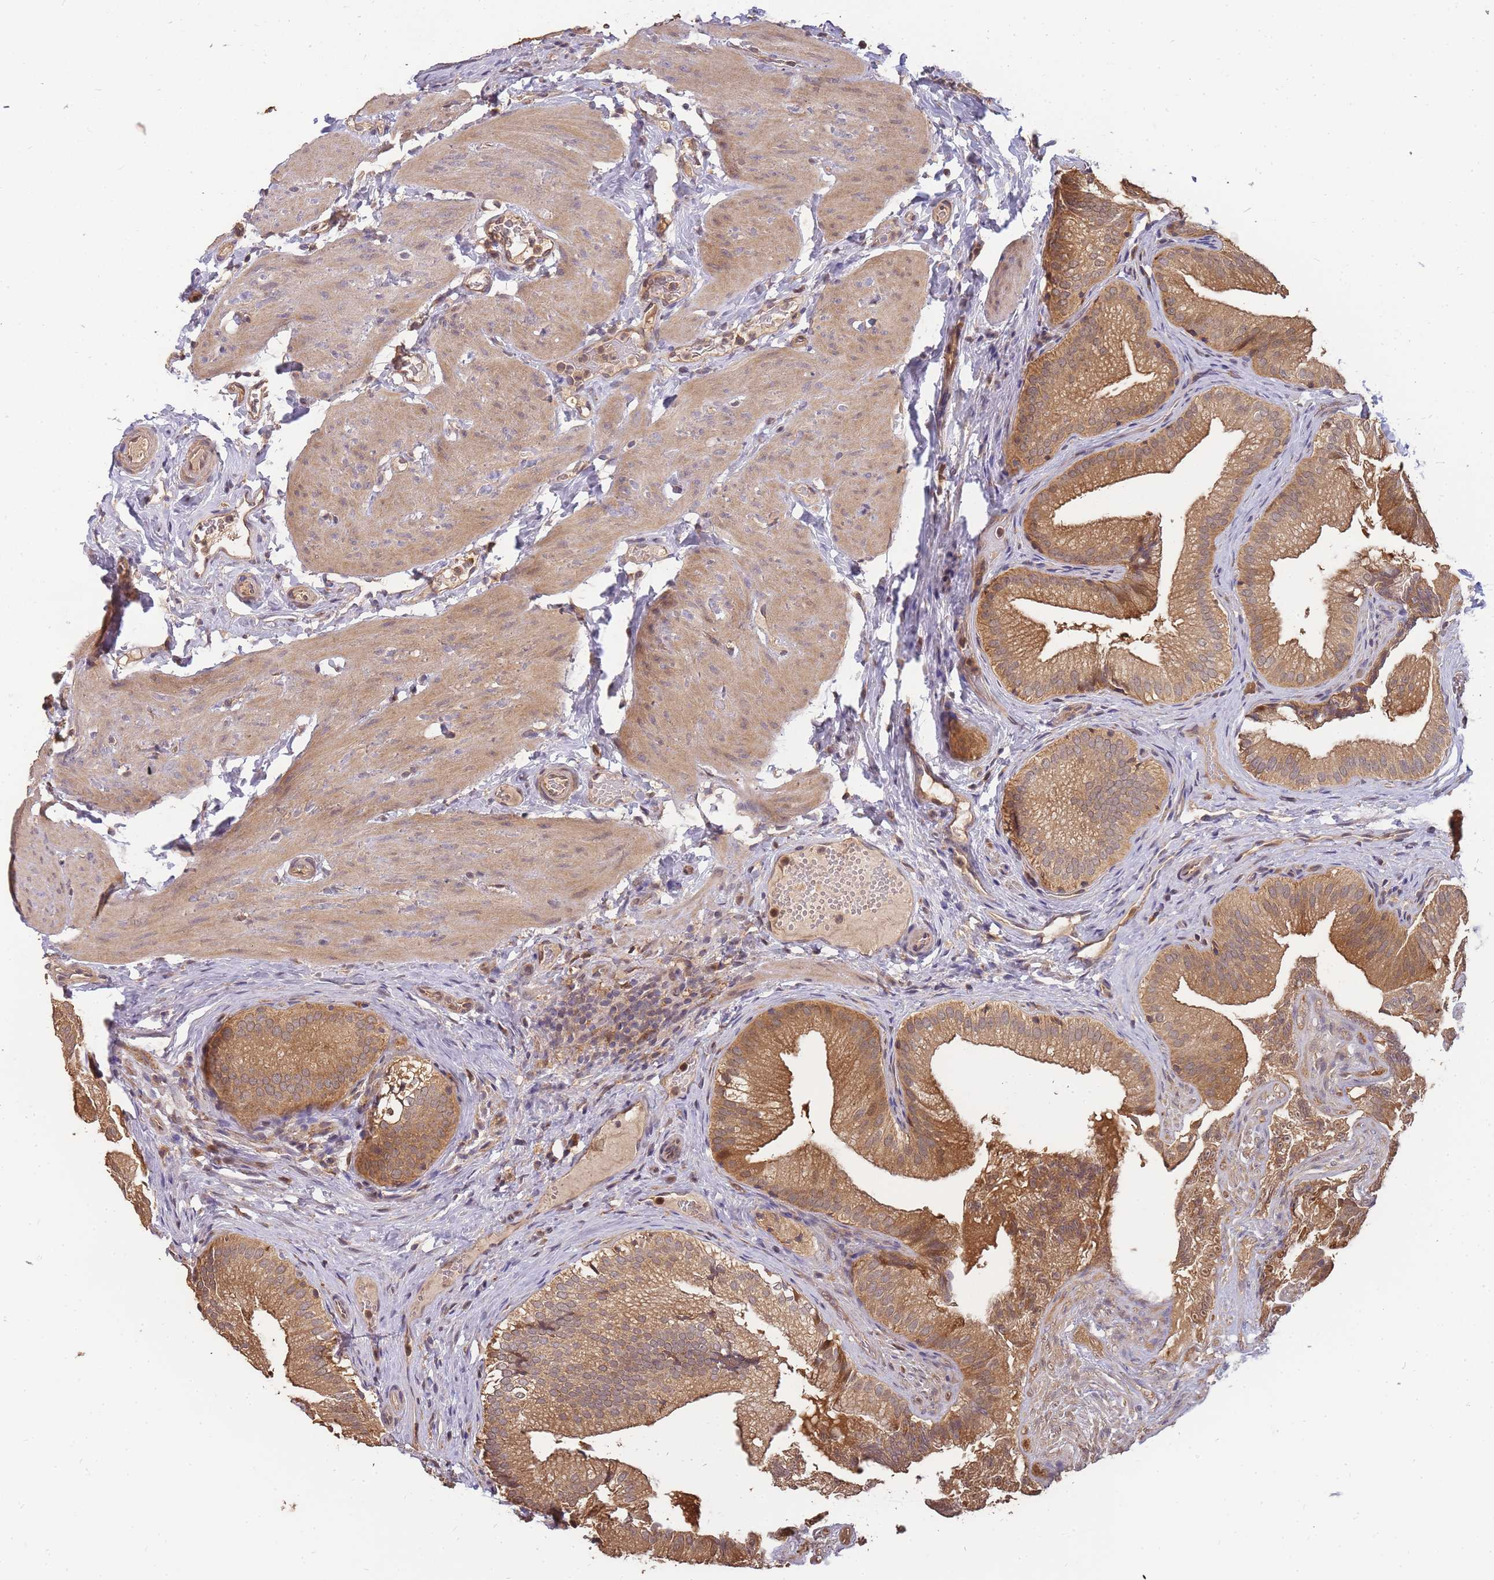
{"staining": {"intensity": "moderate", "quantity": ">75%", "location": "cytoplasmic/membranous,nuclear"}, "tissue": "gallbladder", "cell_type": "Glandular cells", "image_type": "normal", "snomed": [{"axis": "morphology", "description": "Normal tissue, NOS"}, {"axis": "topography", "description": "Gallbladder"}], "caption": "The histopathology image displays a brown stain indicating the presence of a protein in the cytoplasmic/membranous,nuclear of glandular cells in gallbladder. (DAB IHC, brown staining for protein, blue staining for nuclei).", "gene": "CDKN2AIPNL", "patient": {"sex": "female", "age": 30}}